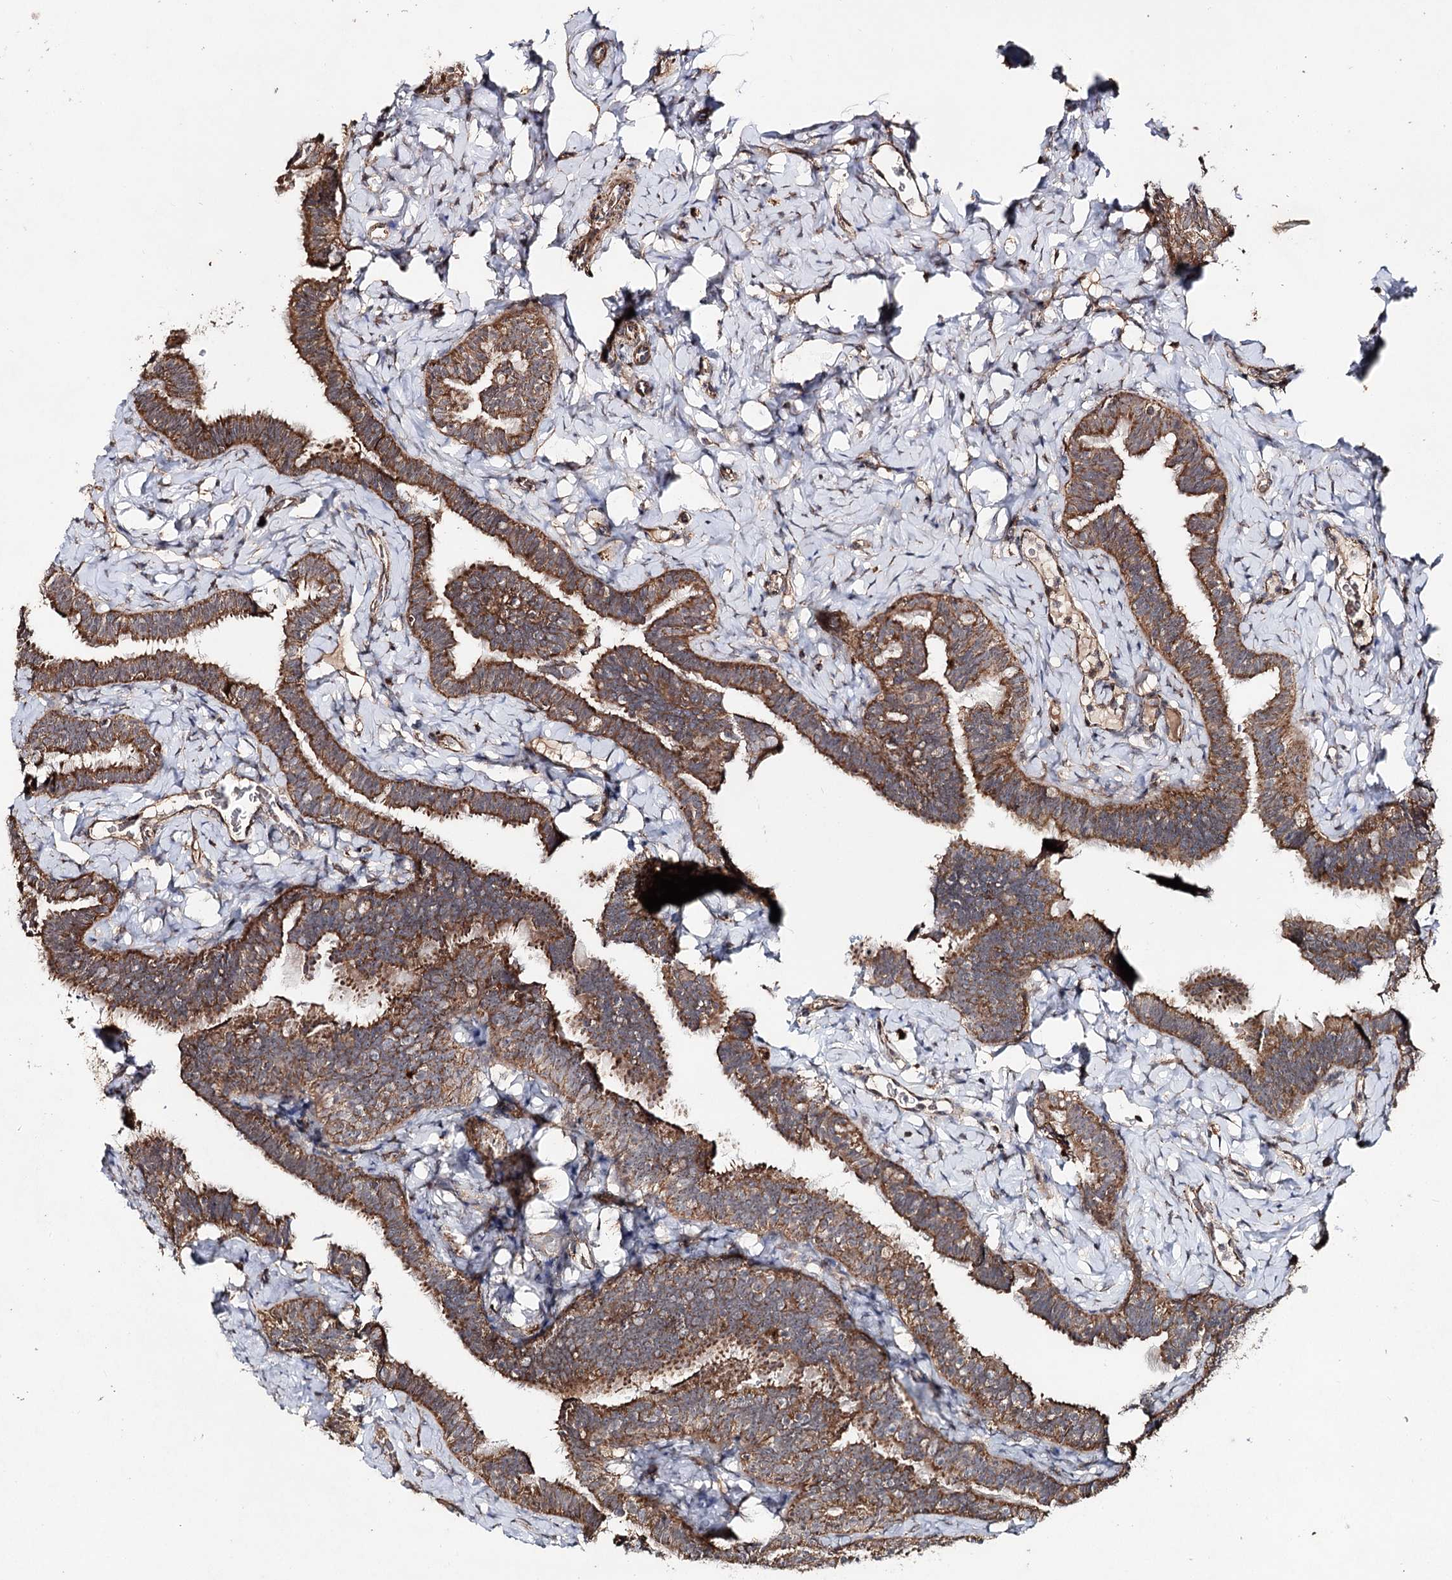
{"staining": {"intensity": "moderate", "quantity": ">75%", "location": "cytoplasmic/membranous"}, "tissue": "fallopian tube", "cell_type": "Glandular cells", "image_type": "normal", "snomed": [{"axis": "morphology", "description": "Normal tissue, NOS"}, {"axis": "topography", "description": "Fallopian tube"}], "caption": "An image of fallopian tube stained for a protein displays moderate cytoplasmic/membranous brown staining in glandular cells. Nuclei are stained in blue.", "gene": "MINDY3", "patient": {"sex": "female", "age": 65}}